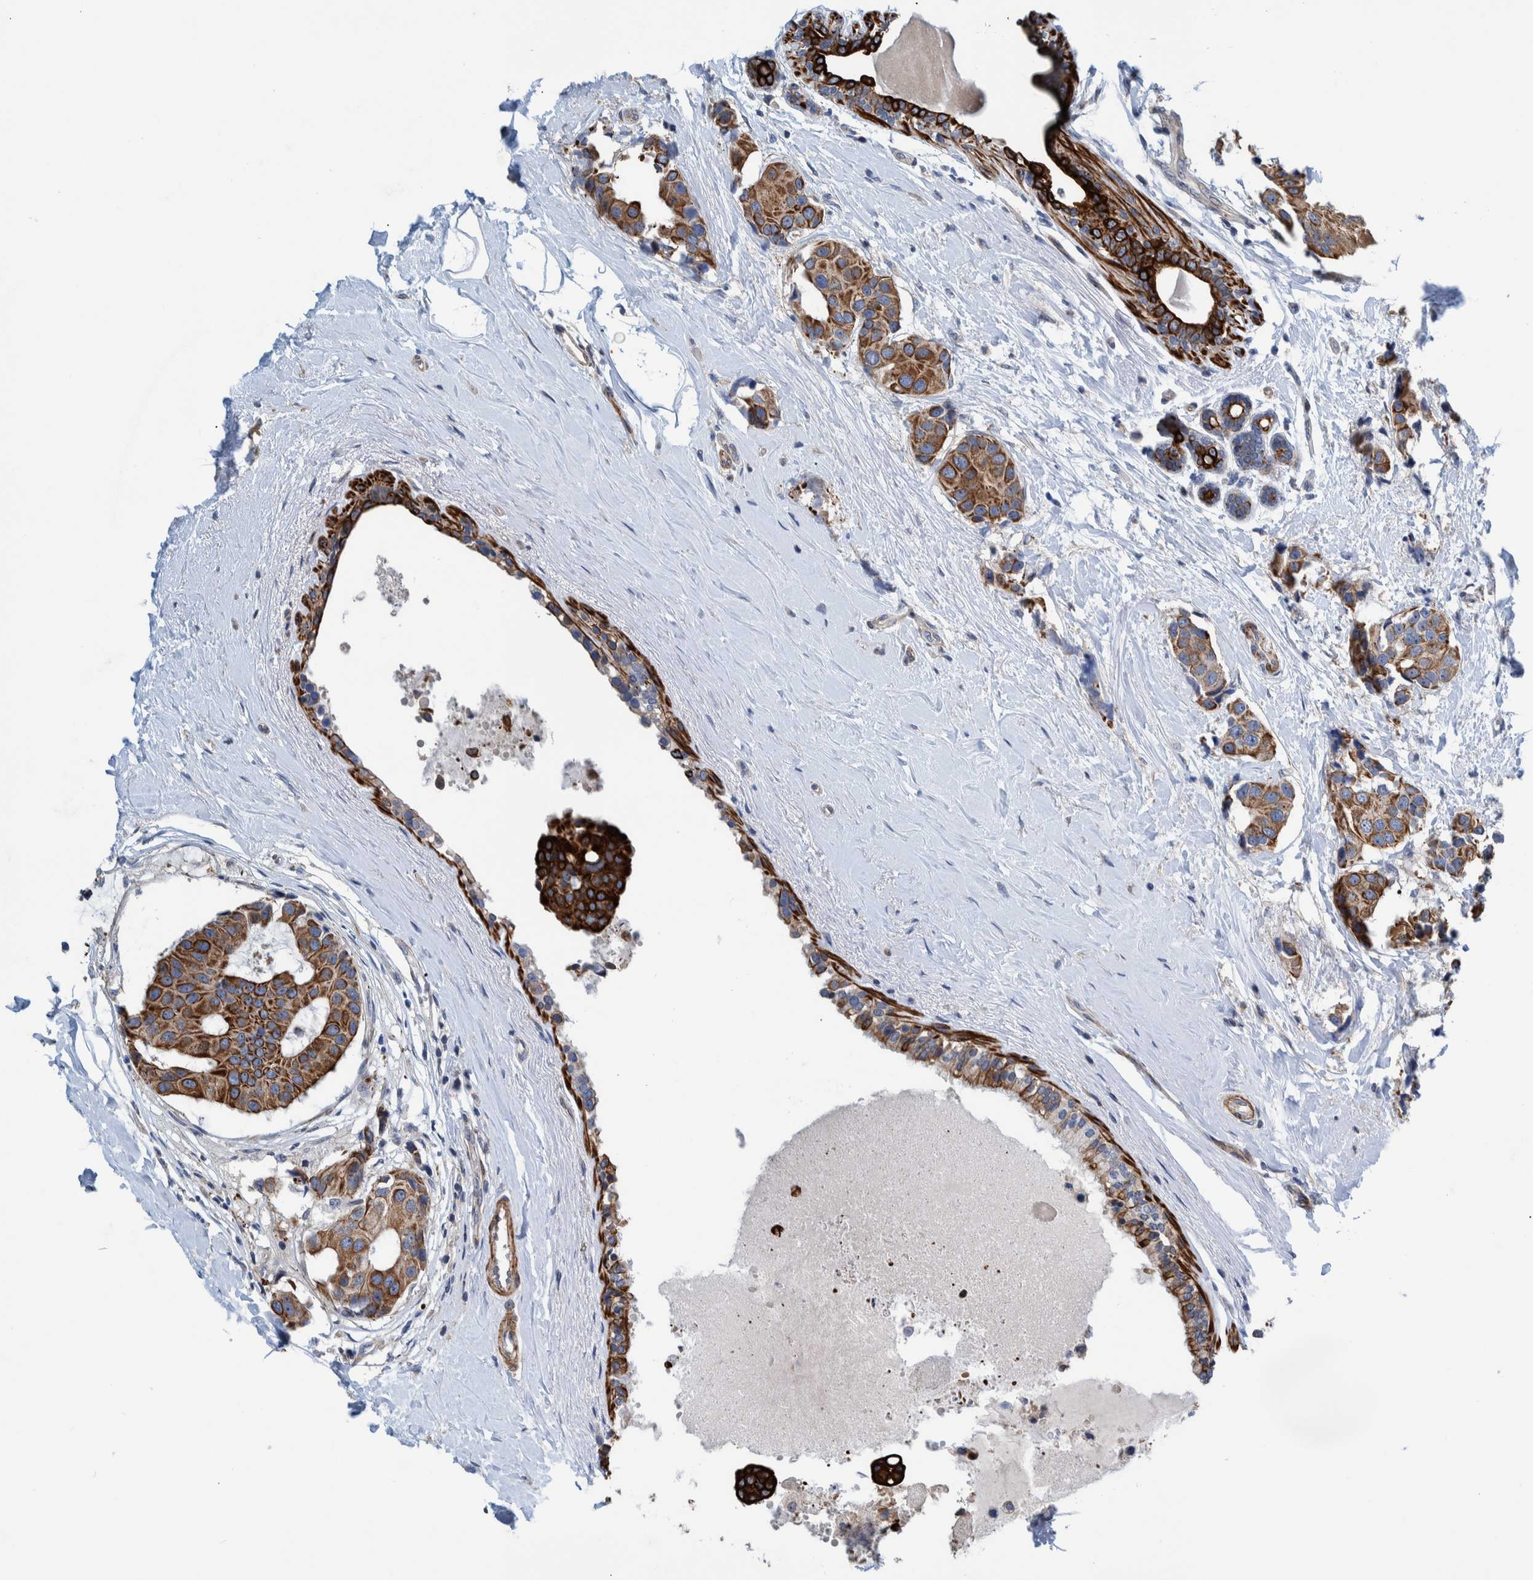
{"staining": {"intensity": "strong", "quantity": ">75%", "location": "cytoplasmic/membranous"}, "tissue": "breast cancer", "cell_type": "Tumor cells", "image_type": "cancer", "snomed": [{"axis": "morphology", "description": "Normal tissue, NOS"}, {"axis": "morphology", "description": "Duct carcinoma"}, {"axis": "topography", "description": "Breast"}], "caption": "A high-resolution image shows immunohistochemistry (IHC) staining of breast infiltrating ductal carcinoma, which reveals strong cytoplasmic/membranous staining in about >75% of tumor cells.", "gene": "MKS1", "patient": {"sex": "female", "age": 39}}